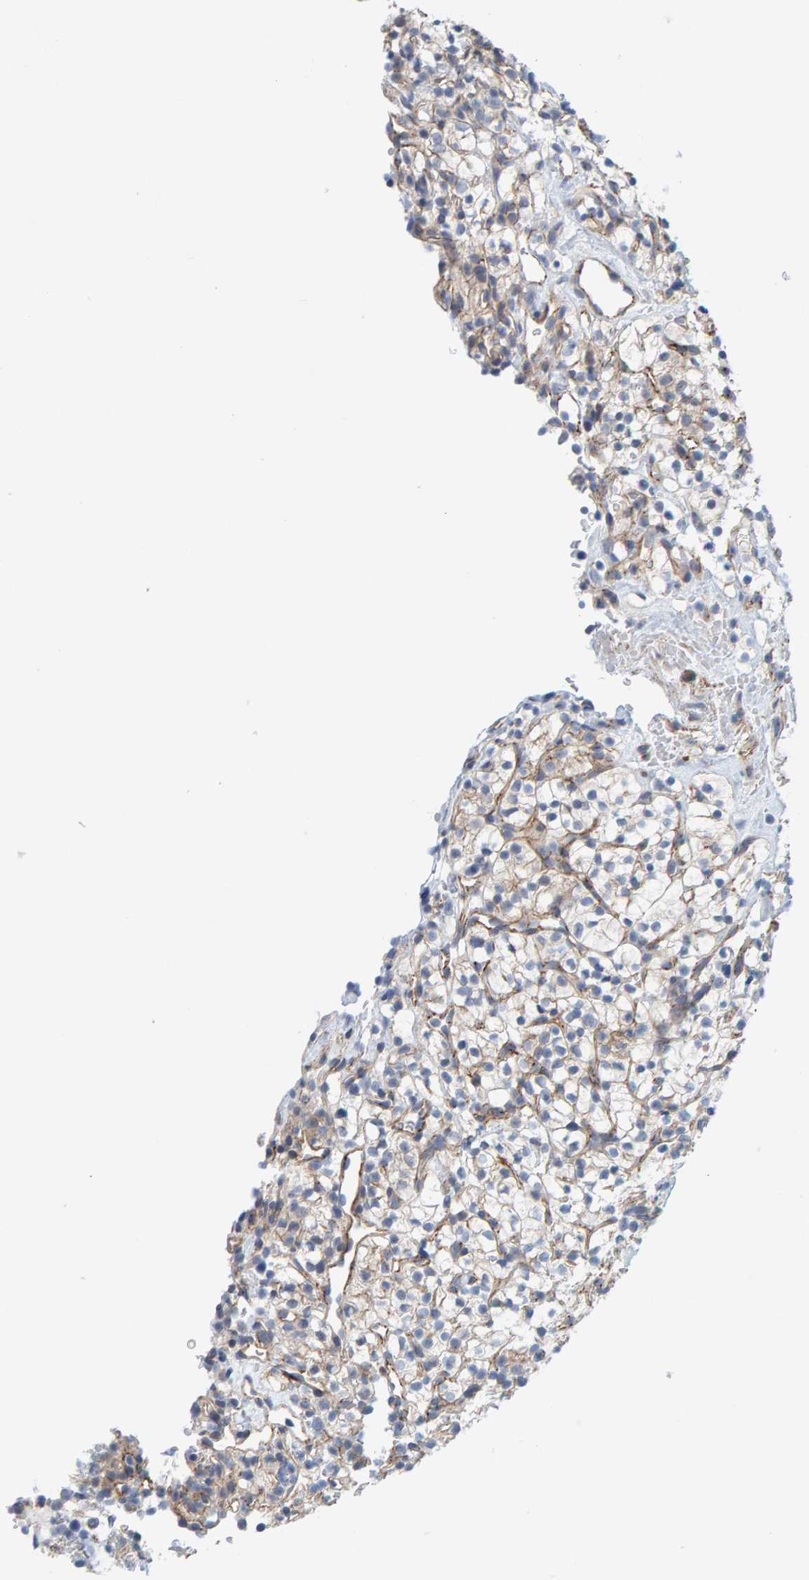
{"staining": {"intensity": "negative", "quantity": "none", "location": "none"}, "tissue": "renal cancer", "cell_type": "Tumor cells", "image_type": "cancer", "snomed": [{"axis": "morphology", "description": "Adenocarcinoma, NOS"}, {"axis": "topography", "description": "Kidney"}], "caption": "Adenocarcinoma (renal) was stained to show a protein in brown. There is no significant positivity in tumor cells.", "gene": "KRBA2", "patient": {"sex": "female", "age": 57}}